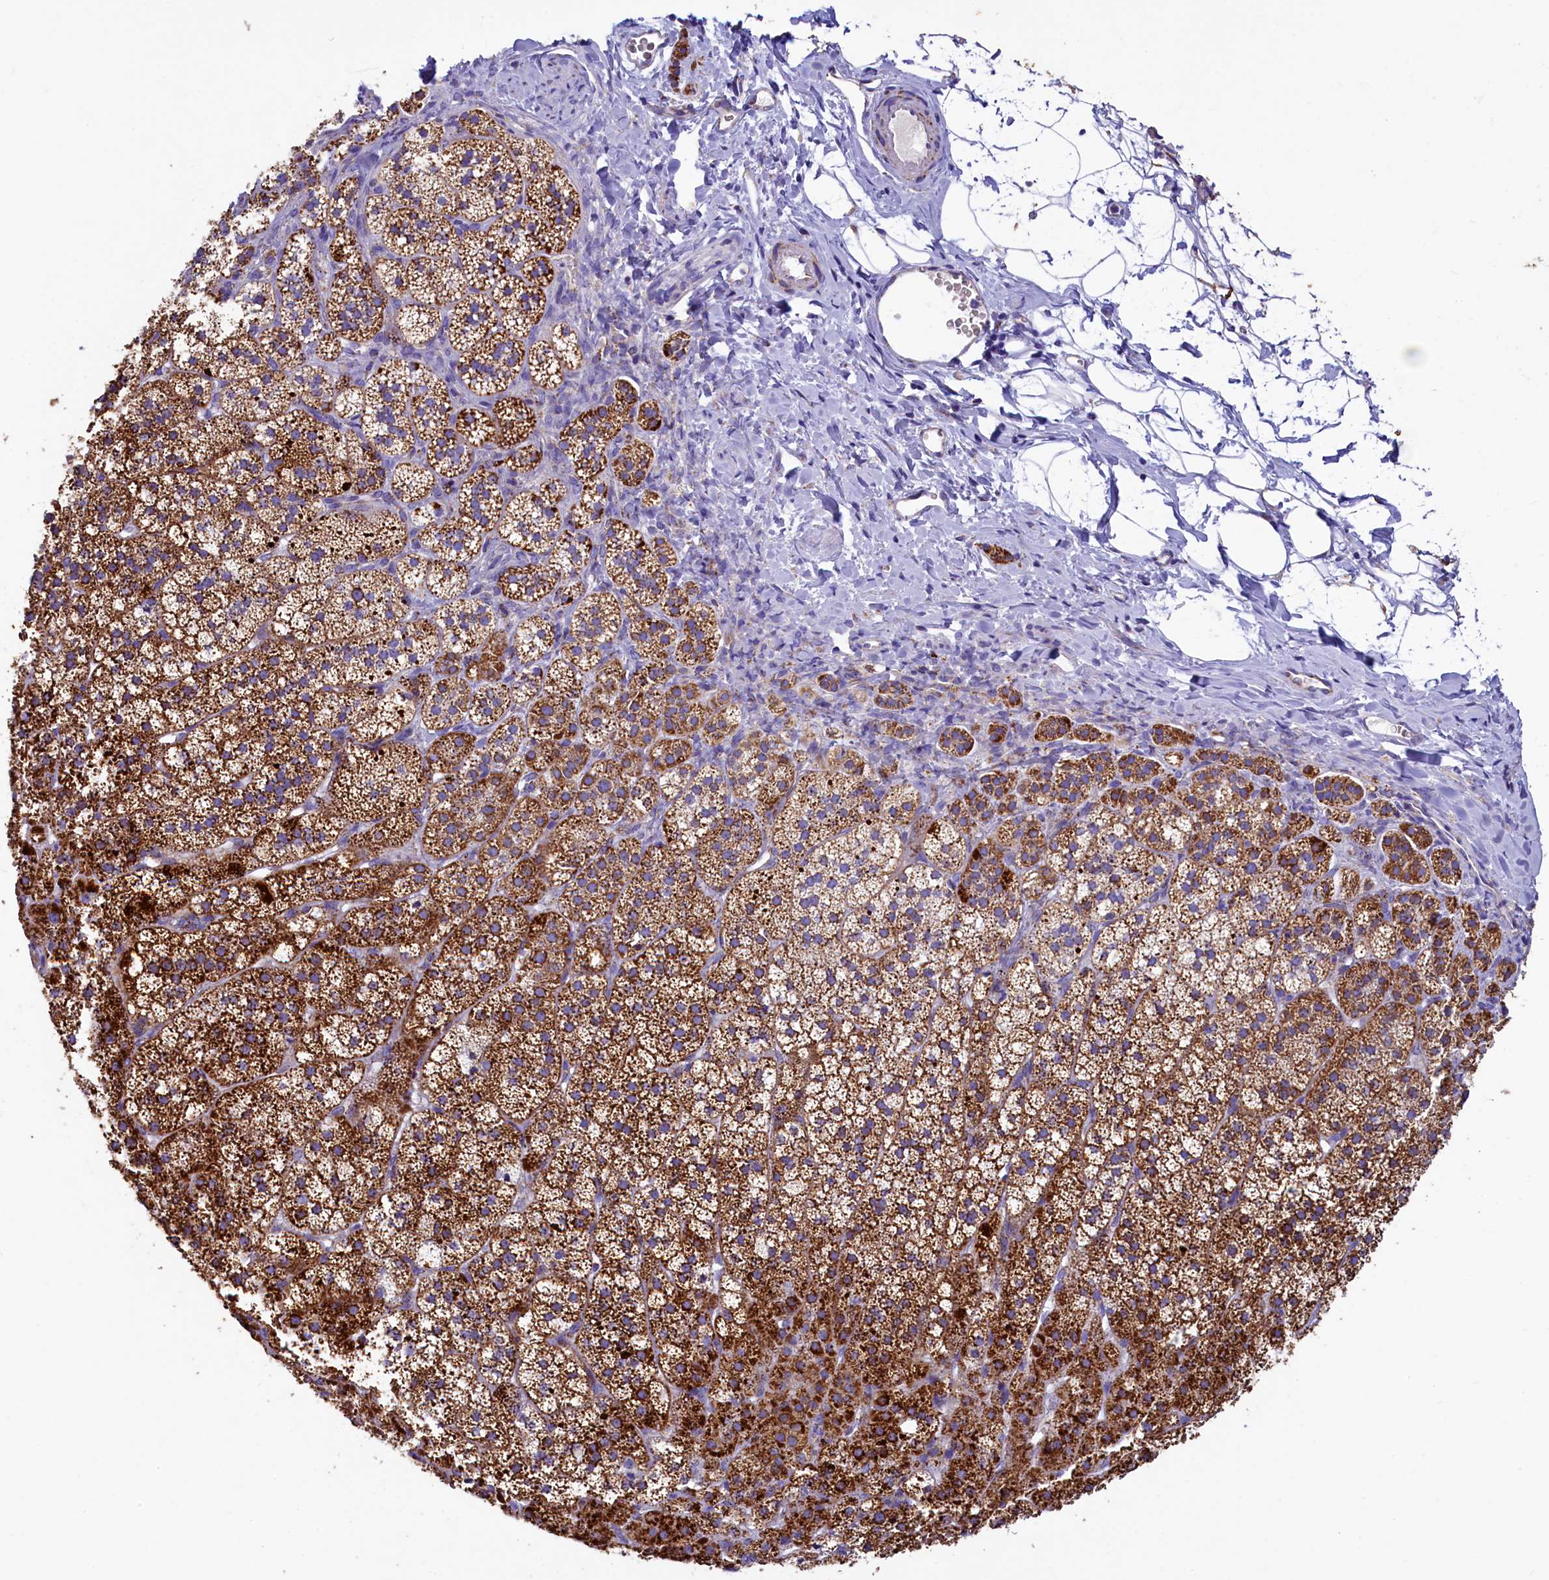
{"staining": {"intensity": "strong", "quantity": ">75%", "location": "cytoplasmic/membranous"}, "tissue": "adrenal gland", "cell_type": "Glandular cells", "image_type": "normal", "snomed": [{"axis": "morphology", "description": "Normal tissue, NOS"}, {"axis": "topography", "description": "Adrenal gland"}], "caption": "The histopathology image displays immunohistochemical staining of normal adrenal gland. There is strong cytoplasmic/membranous staining is appreciated in about >75% of glandular cells. Using DAB (brown) and hematoxylin (blue) stains, captured at high magnification using brightfield microscopy.", "gene": "IDH3A", "patient": {"sex": "female", "age": 44}}